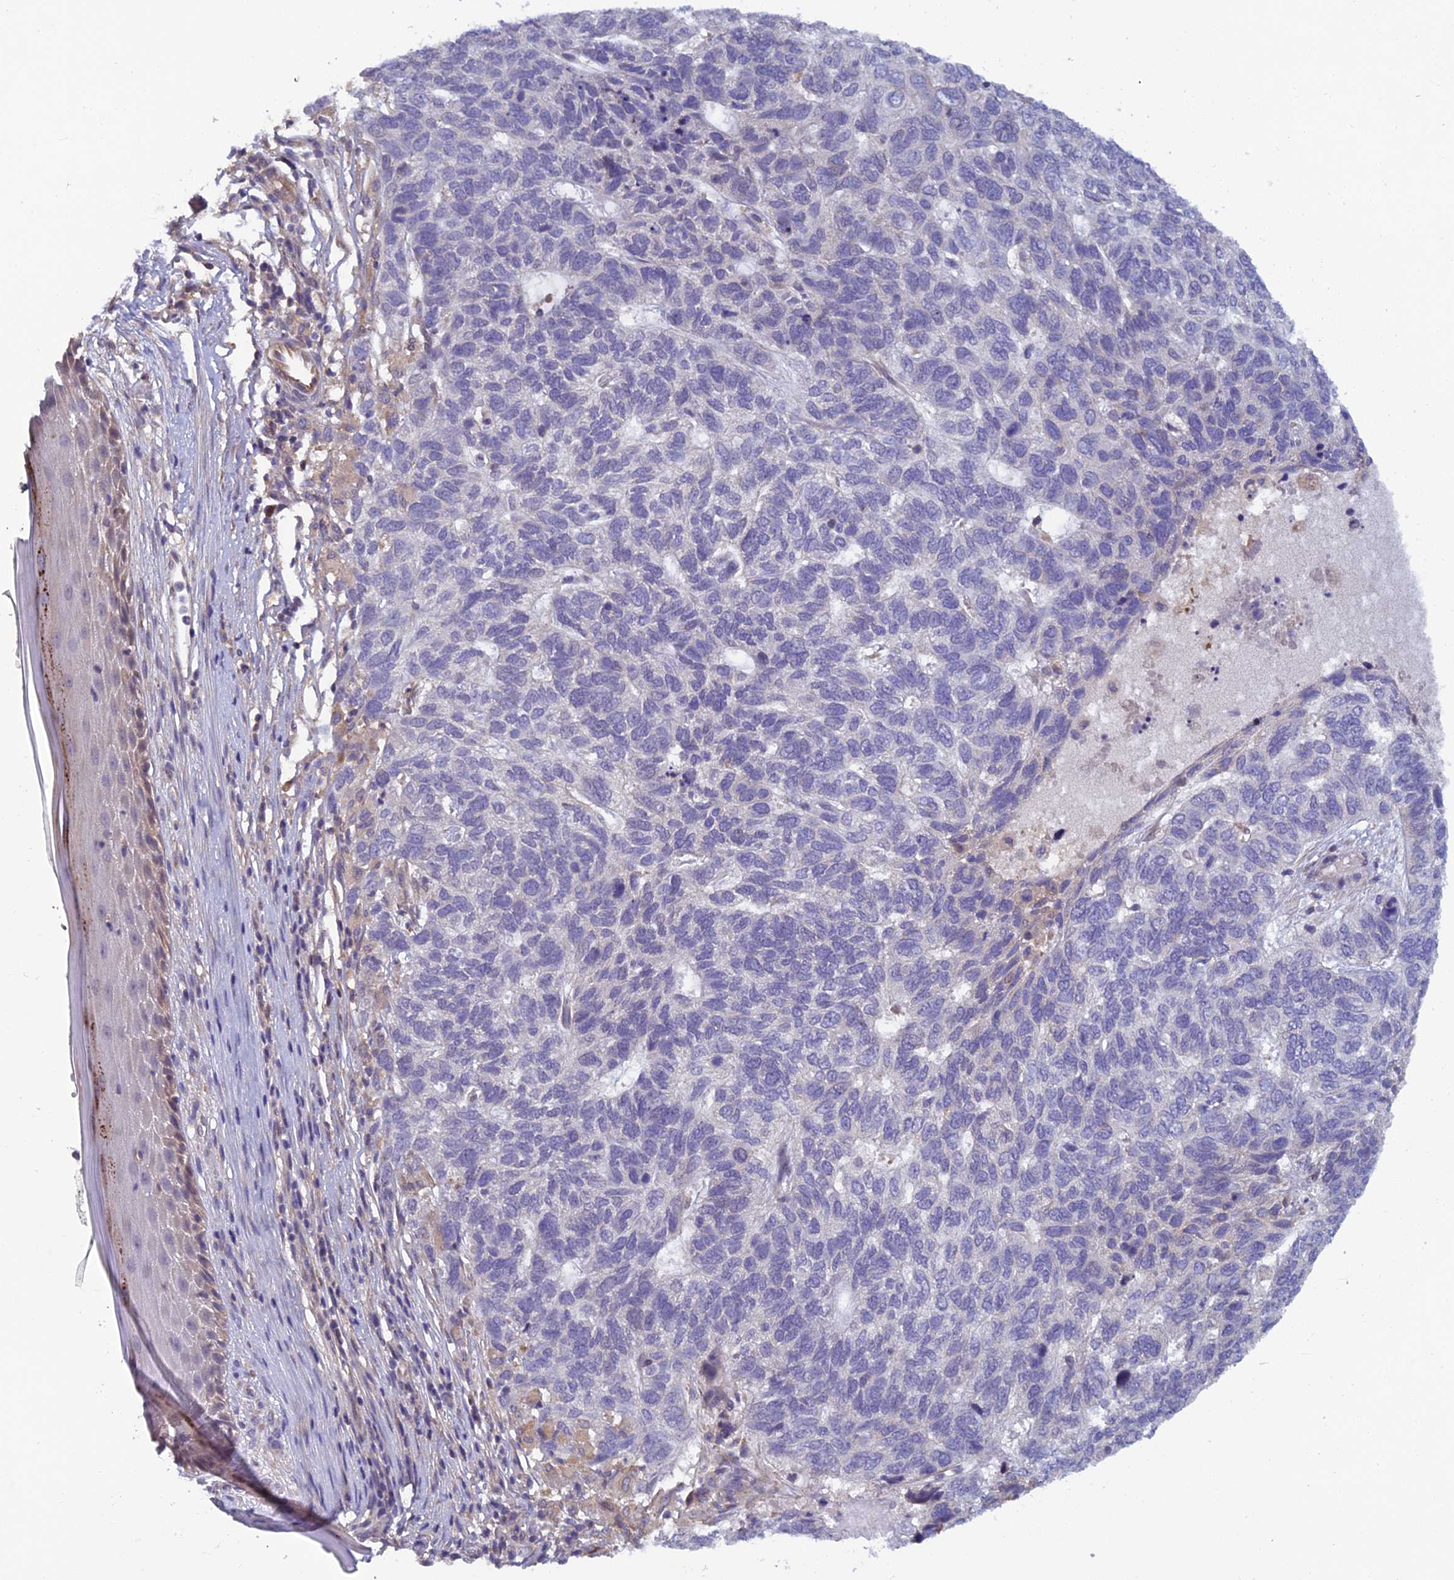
{"staining": {"intensity": "negative", "quantity": "none", "location": "none"}, "tissue": "skin cancer", "cell_type": "Tumor cells", "image_type": "cancer", "snomed": [{"axis": "morphology", "description": "Basal cell carcinoma"}, {"axis": "topography", "description": "Skin"}], "caption": "Histopathology image shows no protein staining in tumor cells of skin basal cell carcinoma tissue.", "gene": "HECA", "patient": {"sex": "female", "age": 65}}